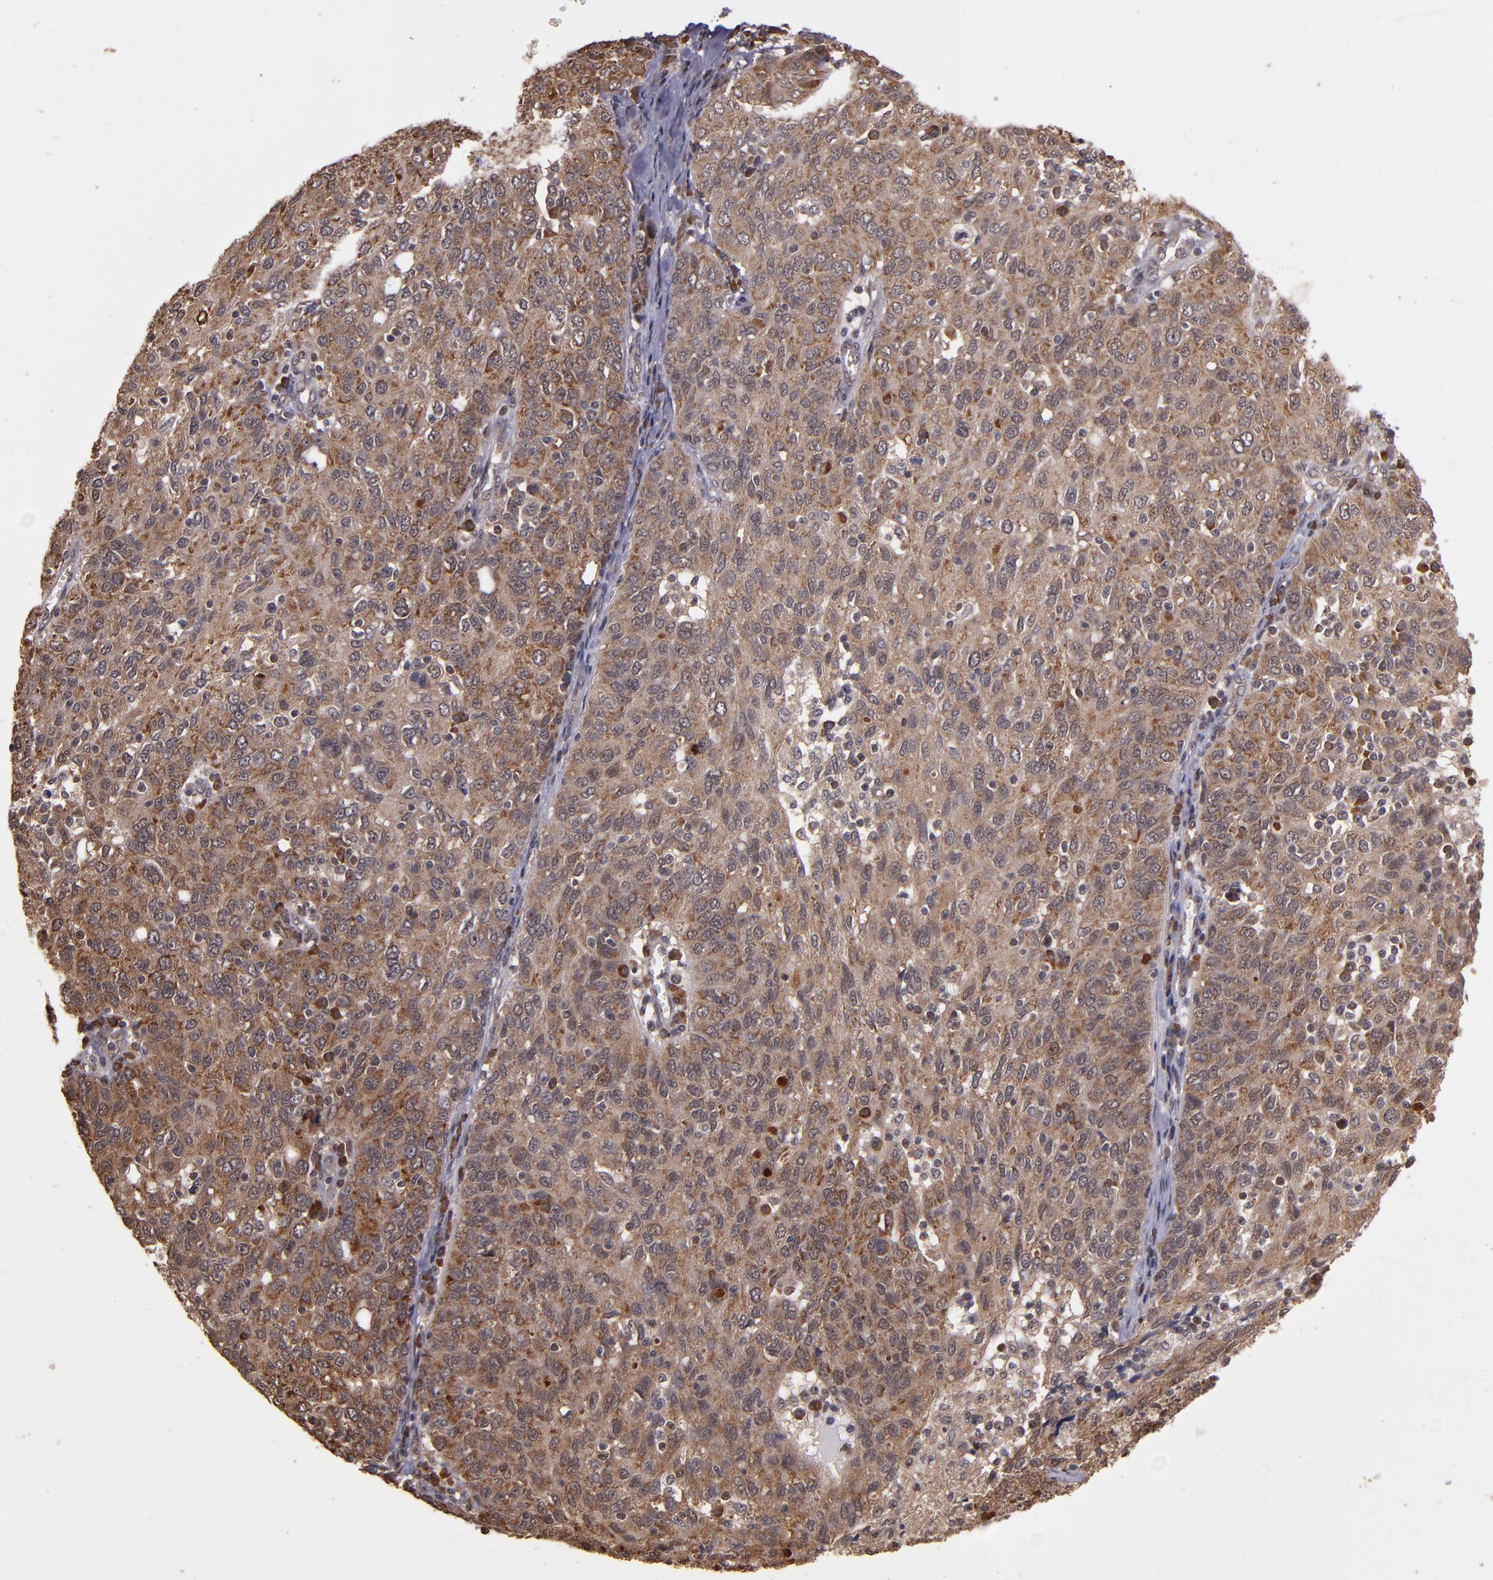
{"staining": {"intensity": "moderate", "quantity": ">75%", "location": "cytoplasmic/membranous,nuclear"}, "tissue": "ovarian cancer", "cell_type": "Tumor cells", "image_type": "cancer", "snomed": [{"axis": "morphology", "description": "Carcinoma, endometroid"}, {"axis": "topography", "description": "Ovary"}], "caption": "A photomicrograph showing moderate cytoplasmic/membranous and nuclear expression in about >75% of tumor cells in ovarian cancer, as visualized by brown immunohistochemical staining.", "gene": "RIOK3", "patient": {"sex": "female", "age": 50}}